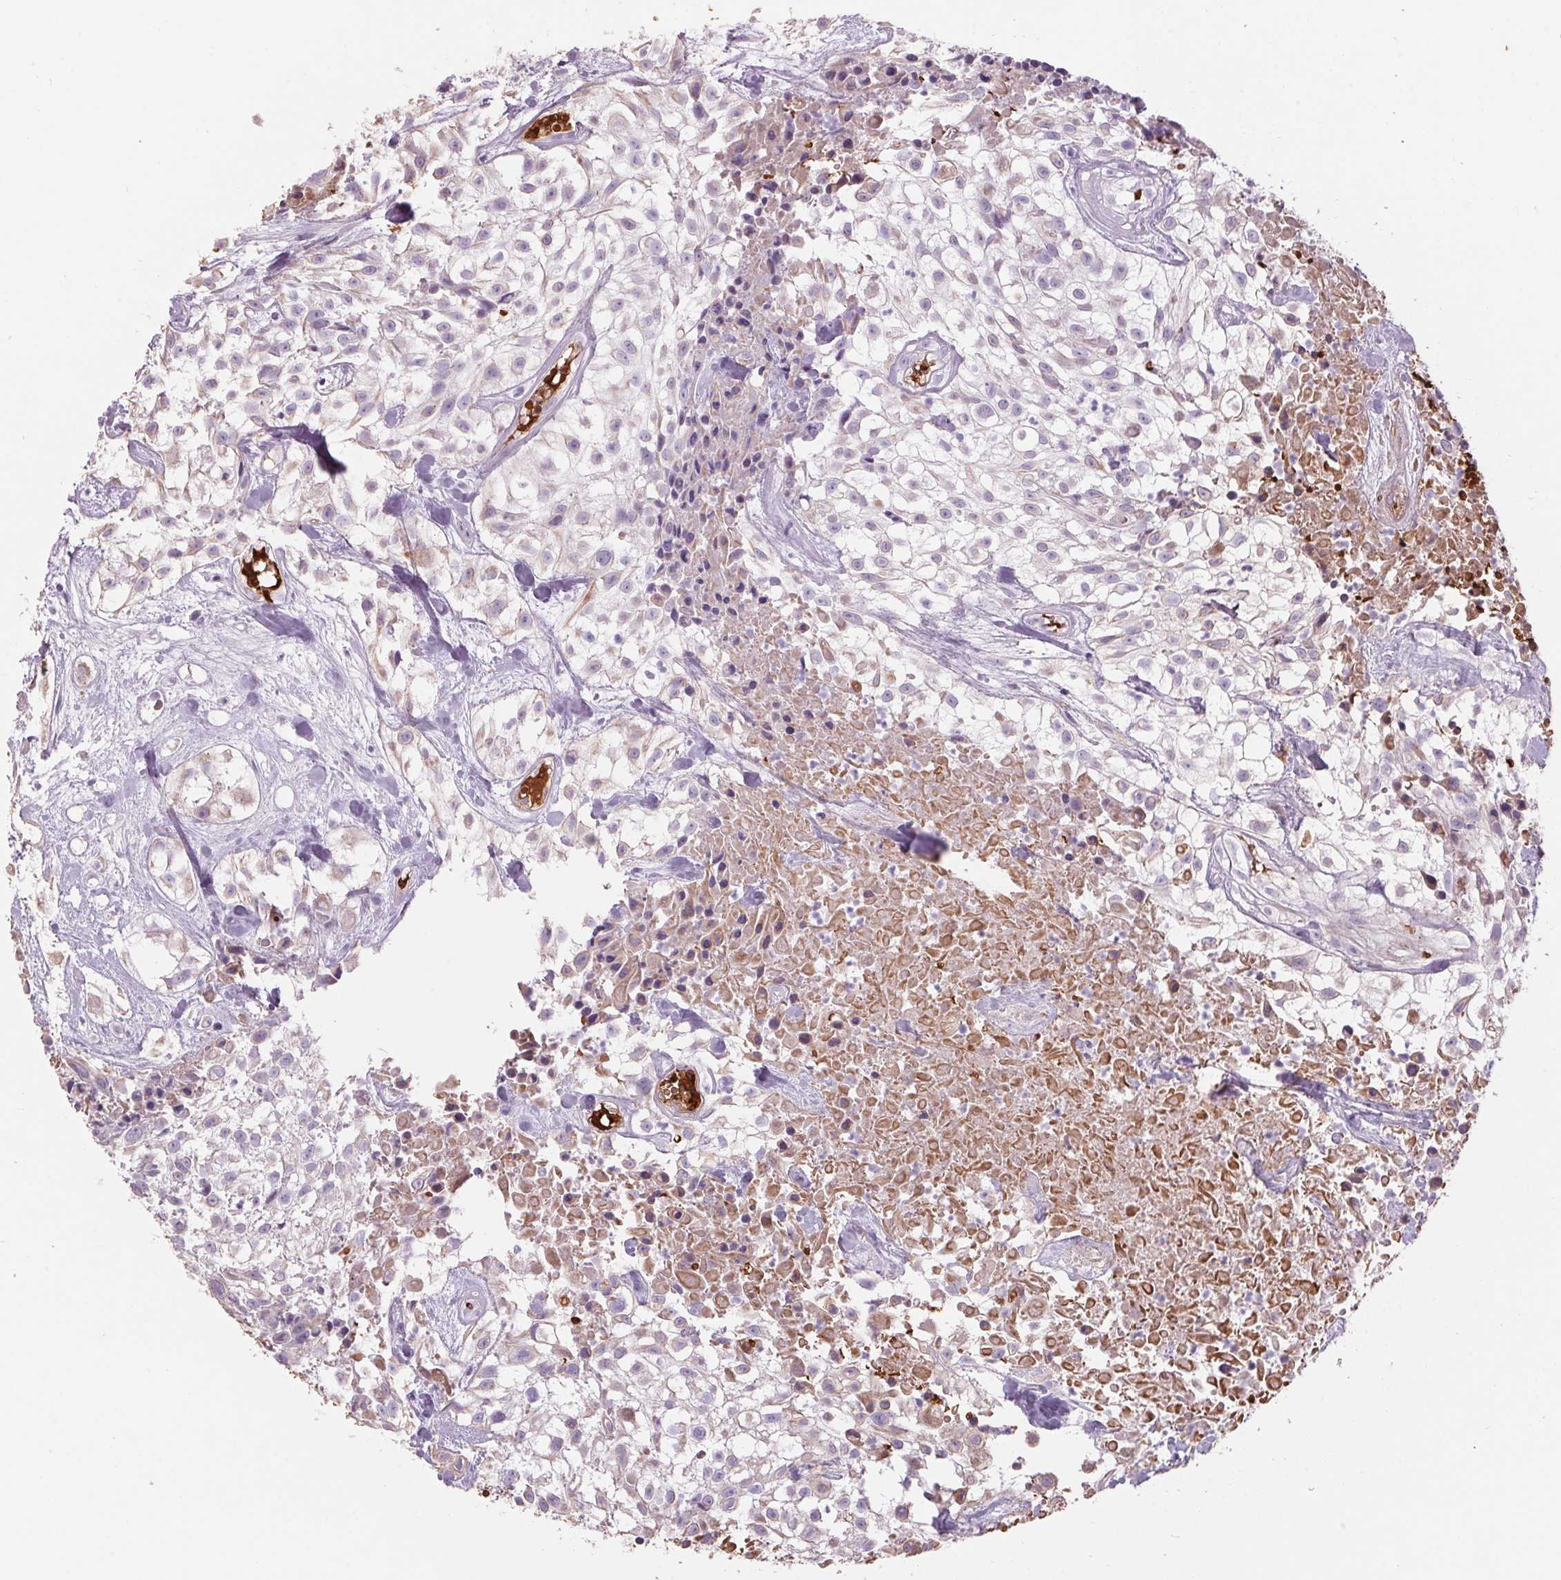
{"staining": {"intensity": "weak", "quantity": "<25%", "location": "cytoplasmic/membranous"}, "tissue": "urothelial cancer", "cell_type": "Tumor cells", "image_type": "cancer", "snomed": [{"axis": "morphology", "description": "Urothelial carcinoma, High grade"}, {"axis": "topography", "description": "Urinary bladder"}], "caption": "Immunohistochemical staining of human urothelial carcinoma (high-grade) demonstrates no significant positivity in tumor cells.", "gene": "HBQ1", "patient": {"sex": "male", "age": 56}}